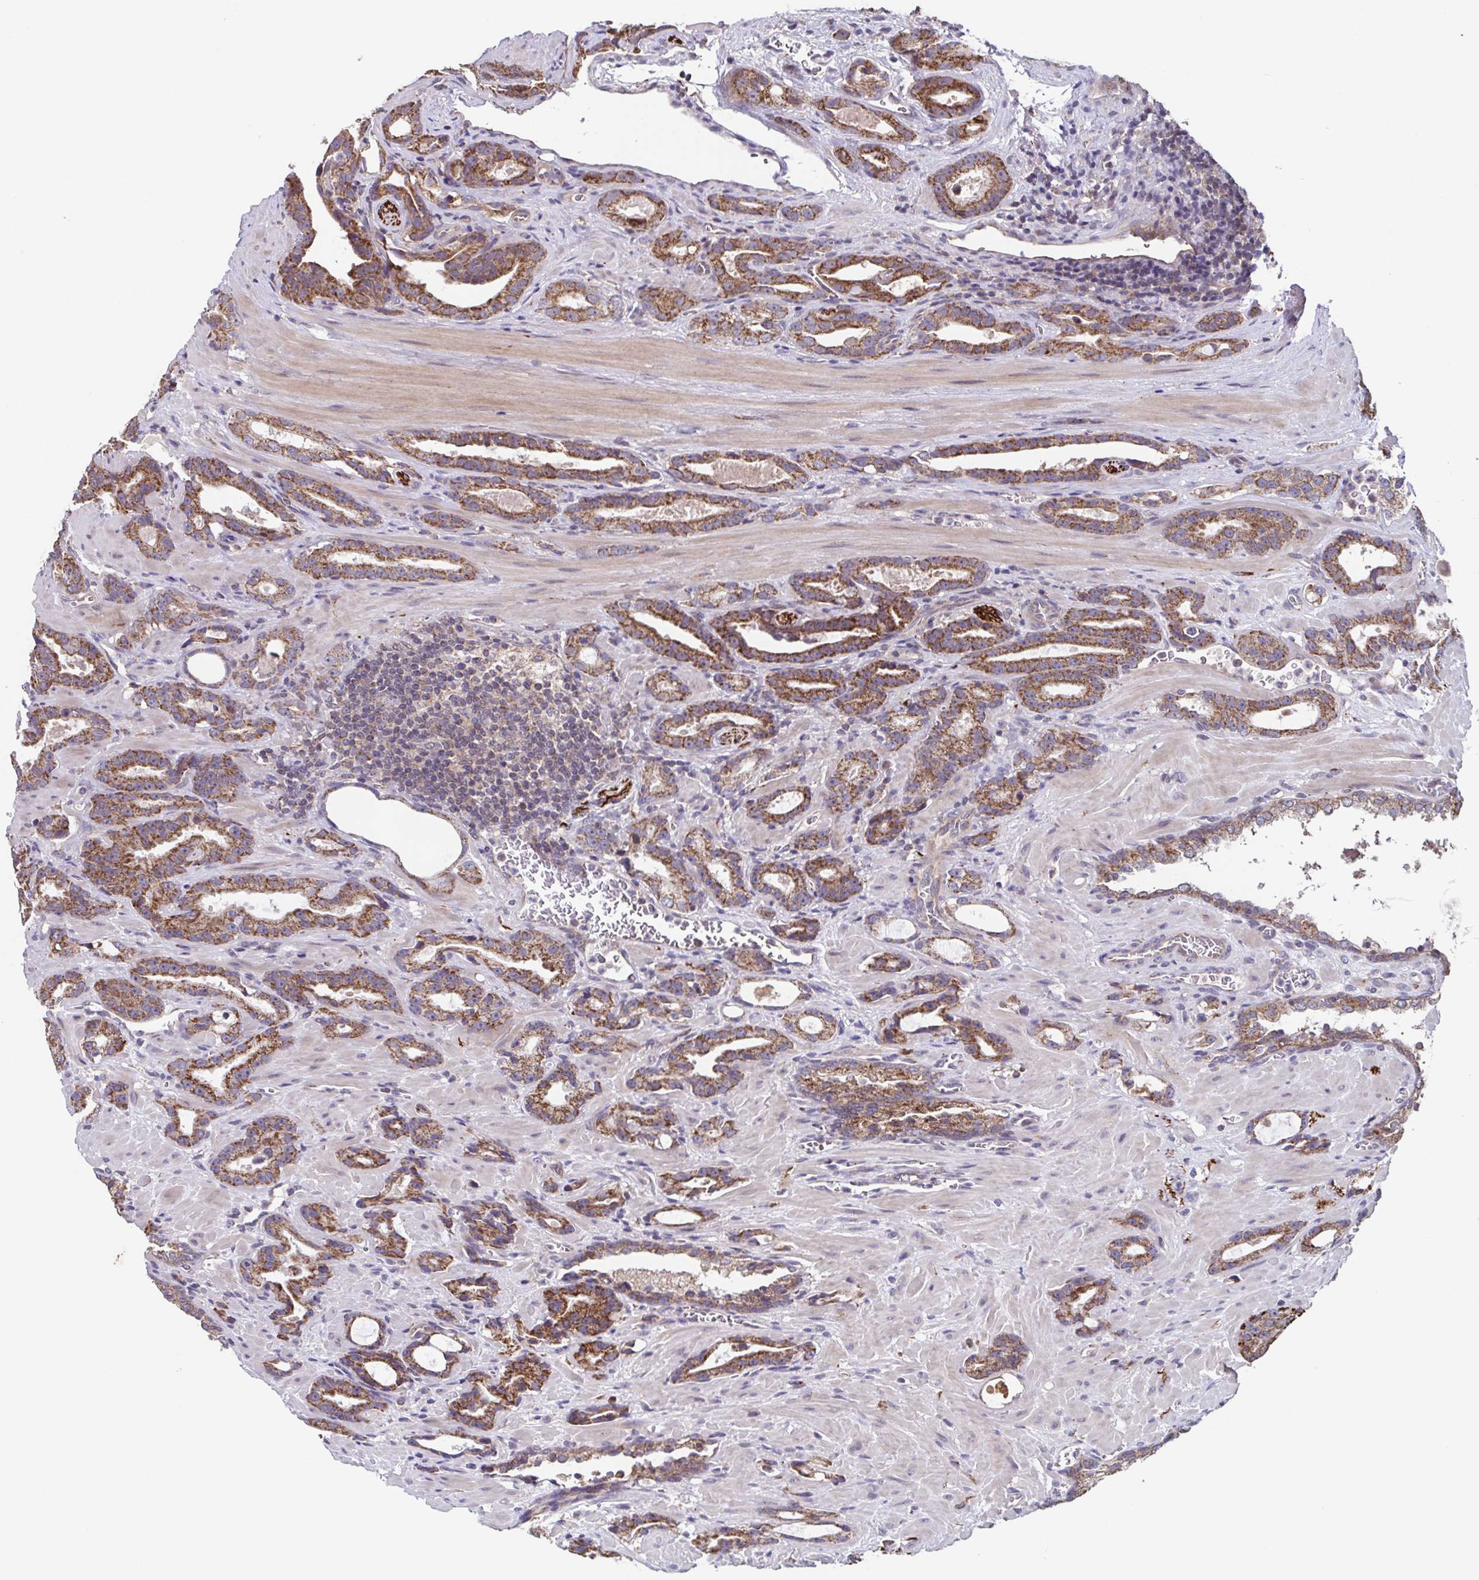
{"staining": {"intensity": "strong", "quantity": ">75%", "location": "cytoplasmic/membranous"}, "tissue": "prostate cancer", "cell_type": "Tumor cells", "image_type": "cancer", "snomed": [{"axis": "morphology", "description": "Adenocarcinoma, High grade"}, {"axis": "topography", "description": "Prostate"}], "caption": "Human prostate cancer (adenocarcinoma (high-grade)) stained with a brown dye shows strong cytoplasmic/membranous positive staining in approximately >75% of tumor cells.", "gene": "TTC19", "patient": {"sex": "male", "age": 65}}